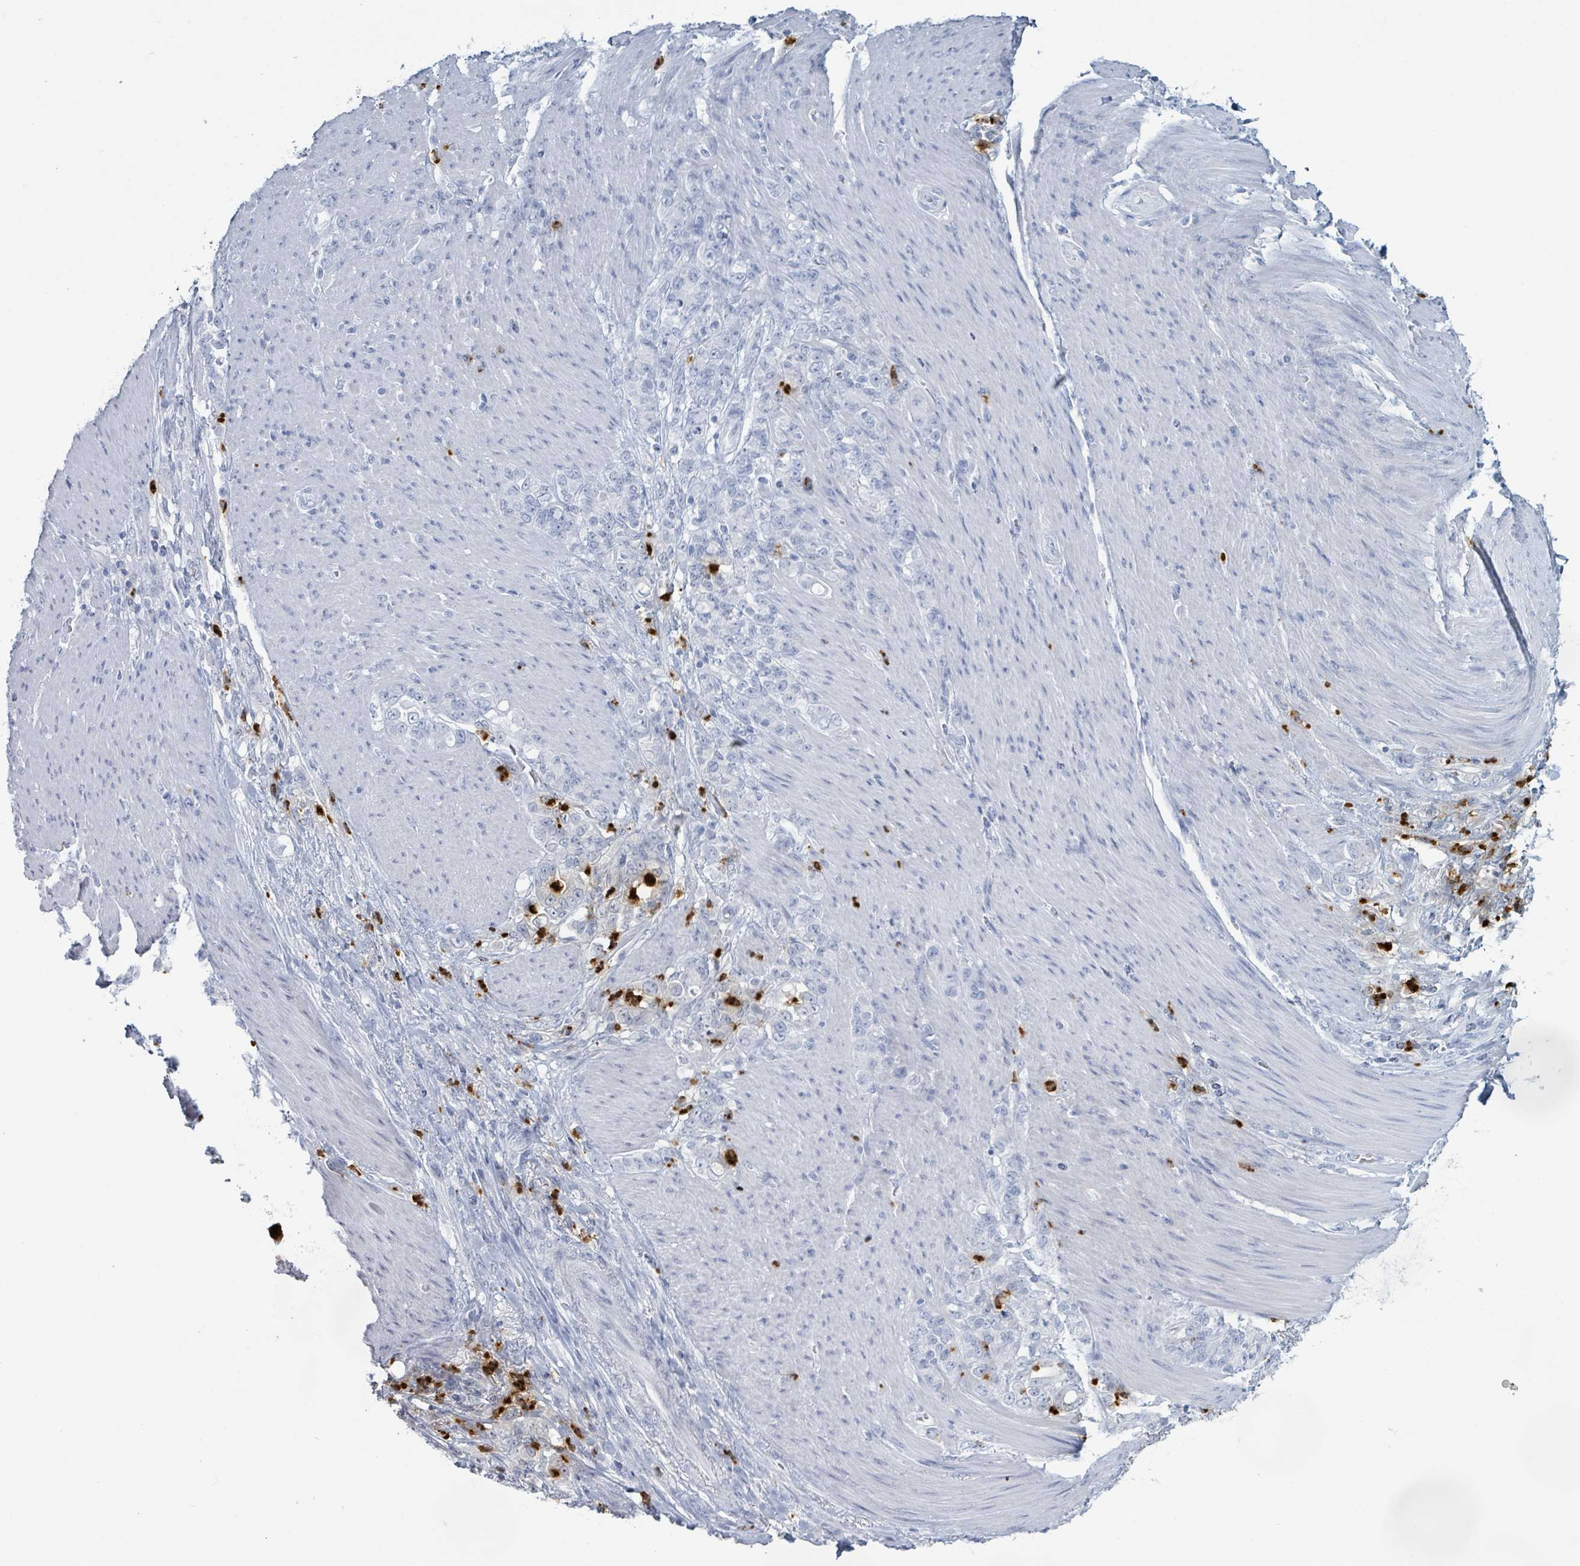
{"staining": {"intensity": "negative", "quantity": "none", "location": "none"}, "tissue": "stomach cancer", "cell_type": "Tumor cells", "image_type": "cancer", "snomed": [{"axis": "morphology", "description": "Adenocarcinoma, NOS"}, {"axis": "topography", "description": "Stomach"}], "caption": "Immunohistochemical staining of stomach cancer reveals no significant positivity in tumor cells.", "gene": "DEFA4", "patient": {"sex": "female", "age": 79}}